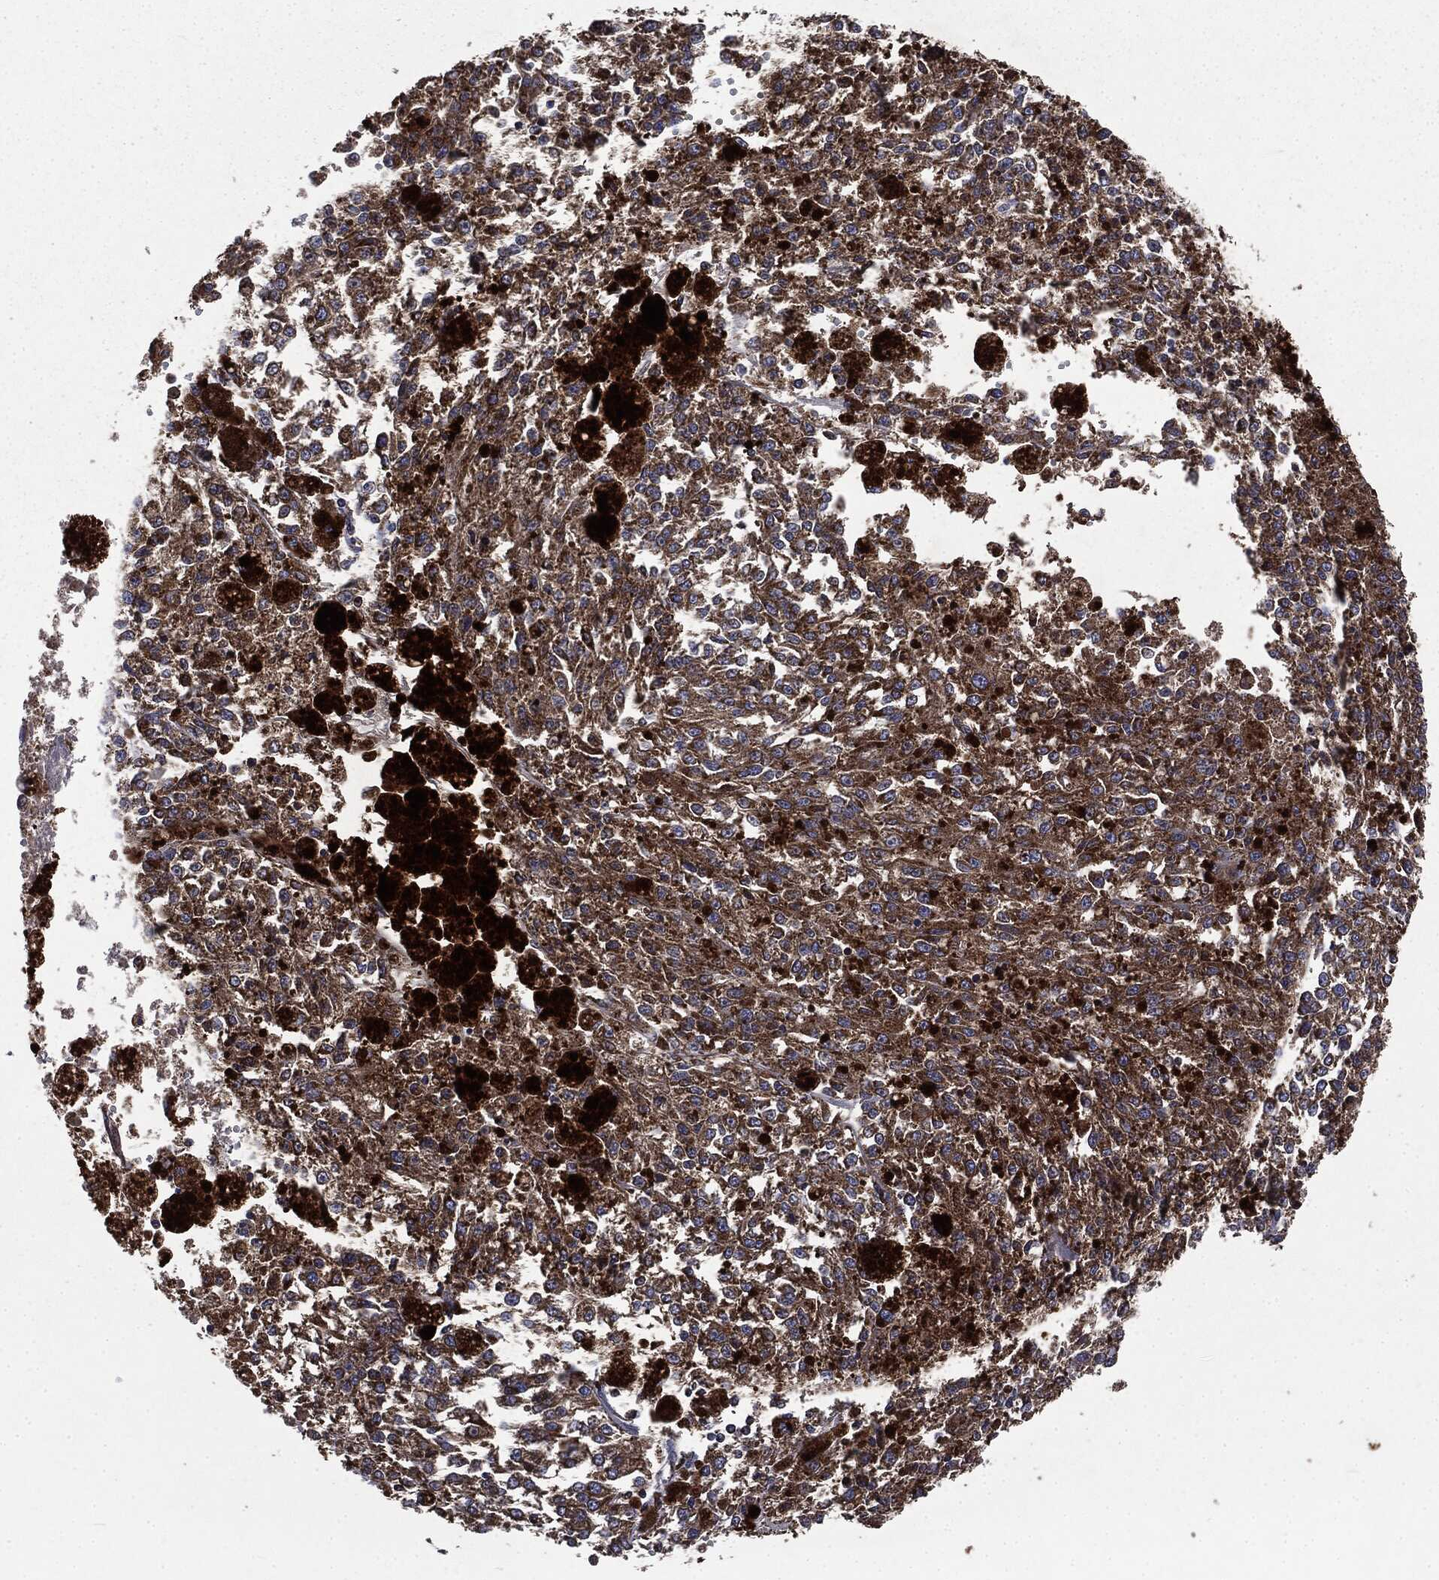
{"staining": {"intensity": "strong", "quantity": ">75%", "location": "cytoplasmic/membranous"}, "tissue": "melanoma", "cell_type": "Tumor cells", "image_type": "cancer", "snomed": [{"axis": "morphology", "description": "Malignant melanoma, Metastatic site"}, {"axis": "topography", "description": "Lymph node"}], "caption": "Malignant melanoma (metastatic site) stained with immunohistochemistry (IHC) displays strong cytoplasmic/membranous staining in approximately >75% of tumor cells.", "gene": "MAPK6", "patient": {"sex": "female", "age": 64}}